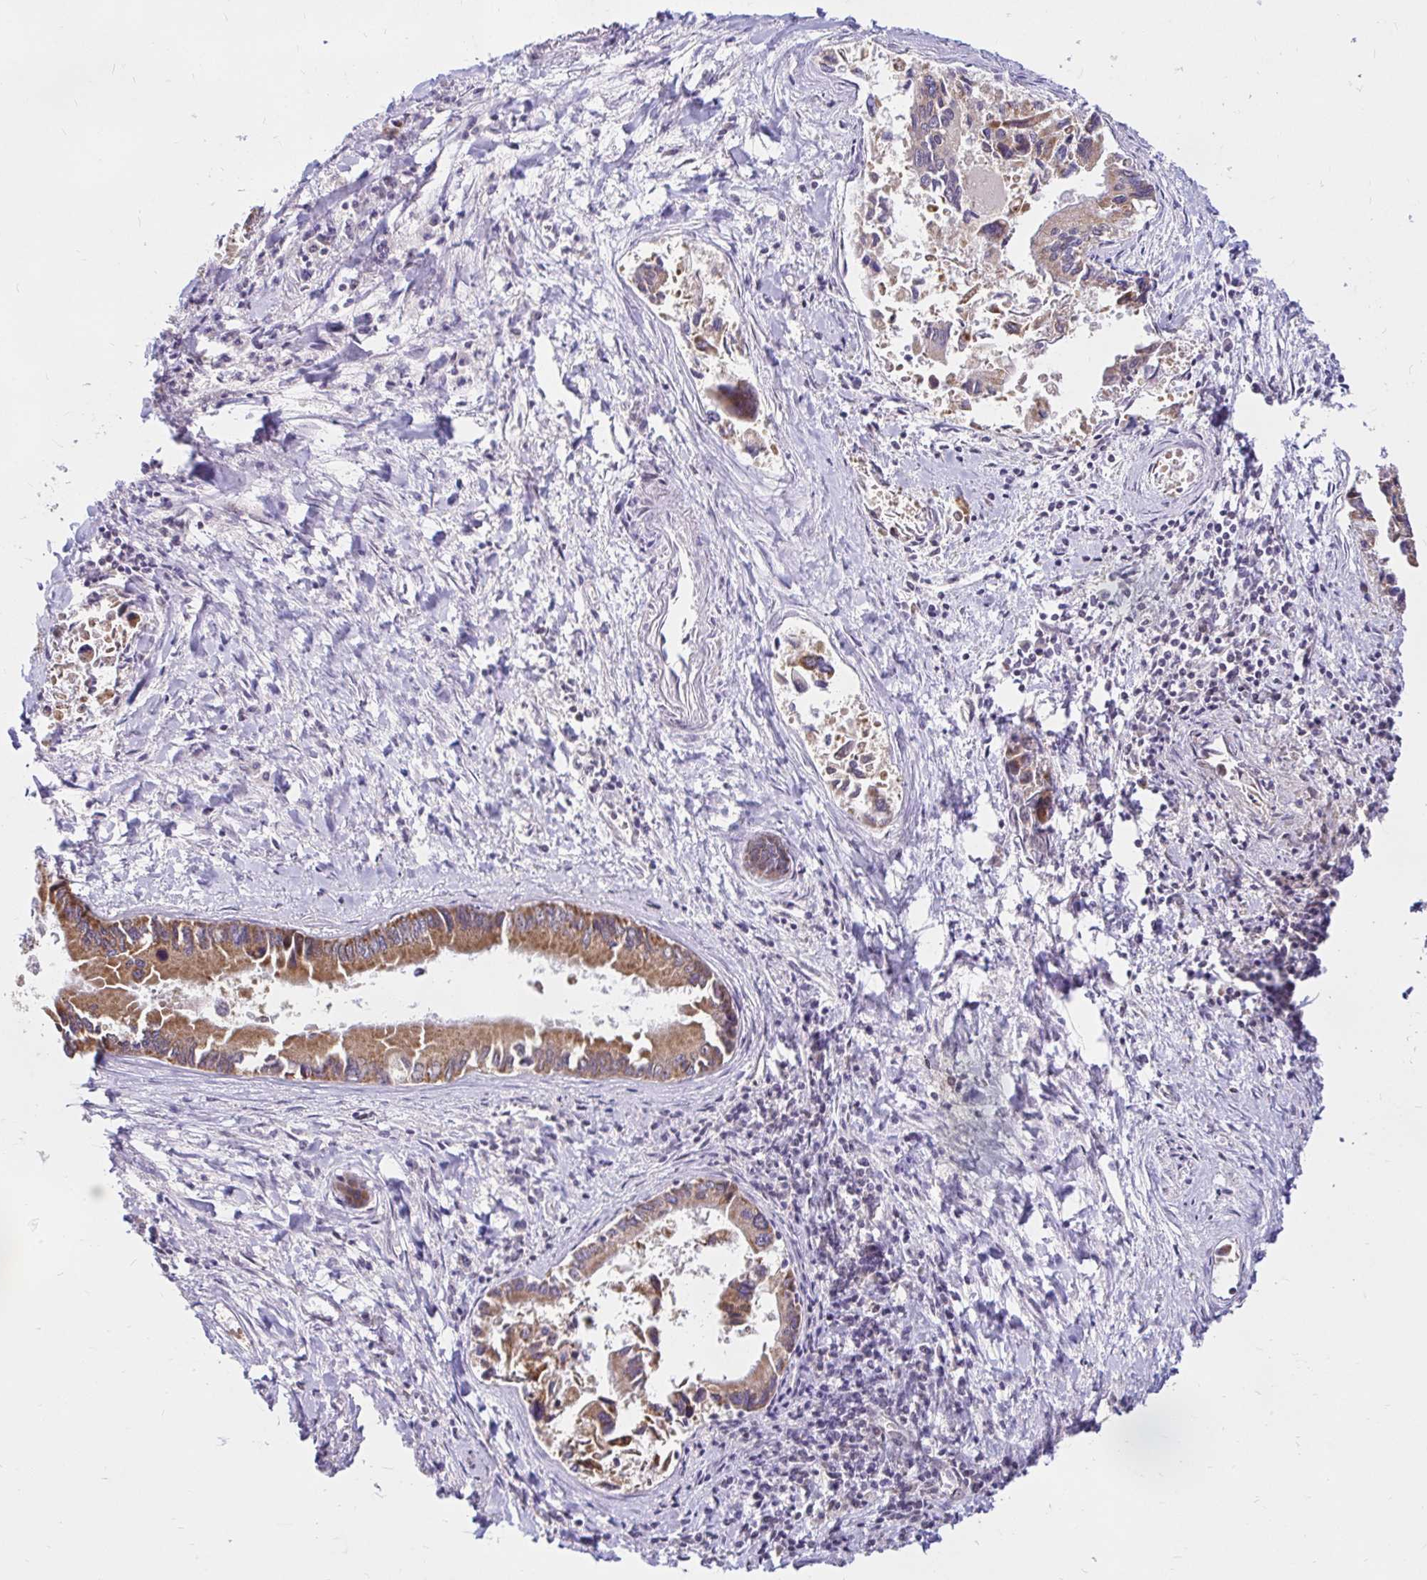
{"staining": {"intensity": "moderate", "quantity": ">75%", "location": "cytoplasmic/membranous"}, "tissue": "liver cancer", "cell_type": "Tumor cells", "image_type": "cancer", "snomed": [{"axis": "morphology", "description": "Cholangiocarcinoma"}, {"axis": "topography", "description": "Liver"}], "caption": "Immunohistochemical staining of liver cholangiocarcinoma shows moderate cytoplasmic/membranous protein expression in approximately >75% of tumor cells.", "gene": "TIMM50", "patient": {"sex": "male", "age": 66}}